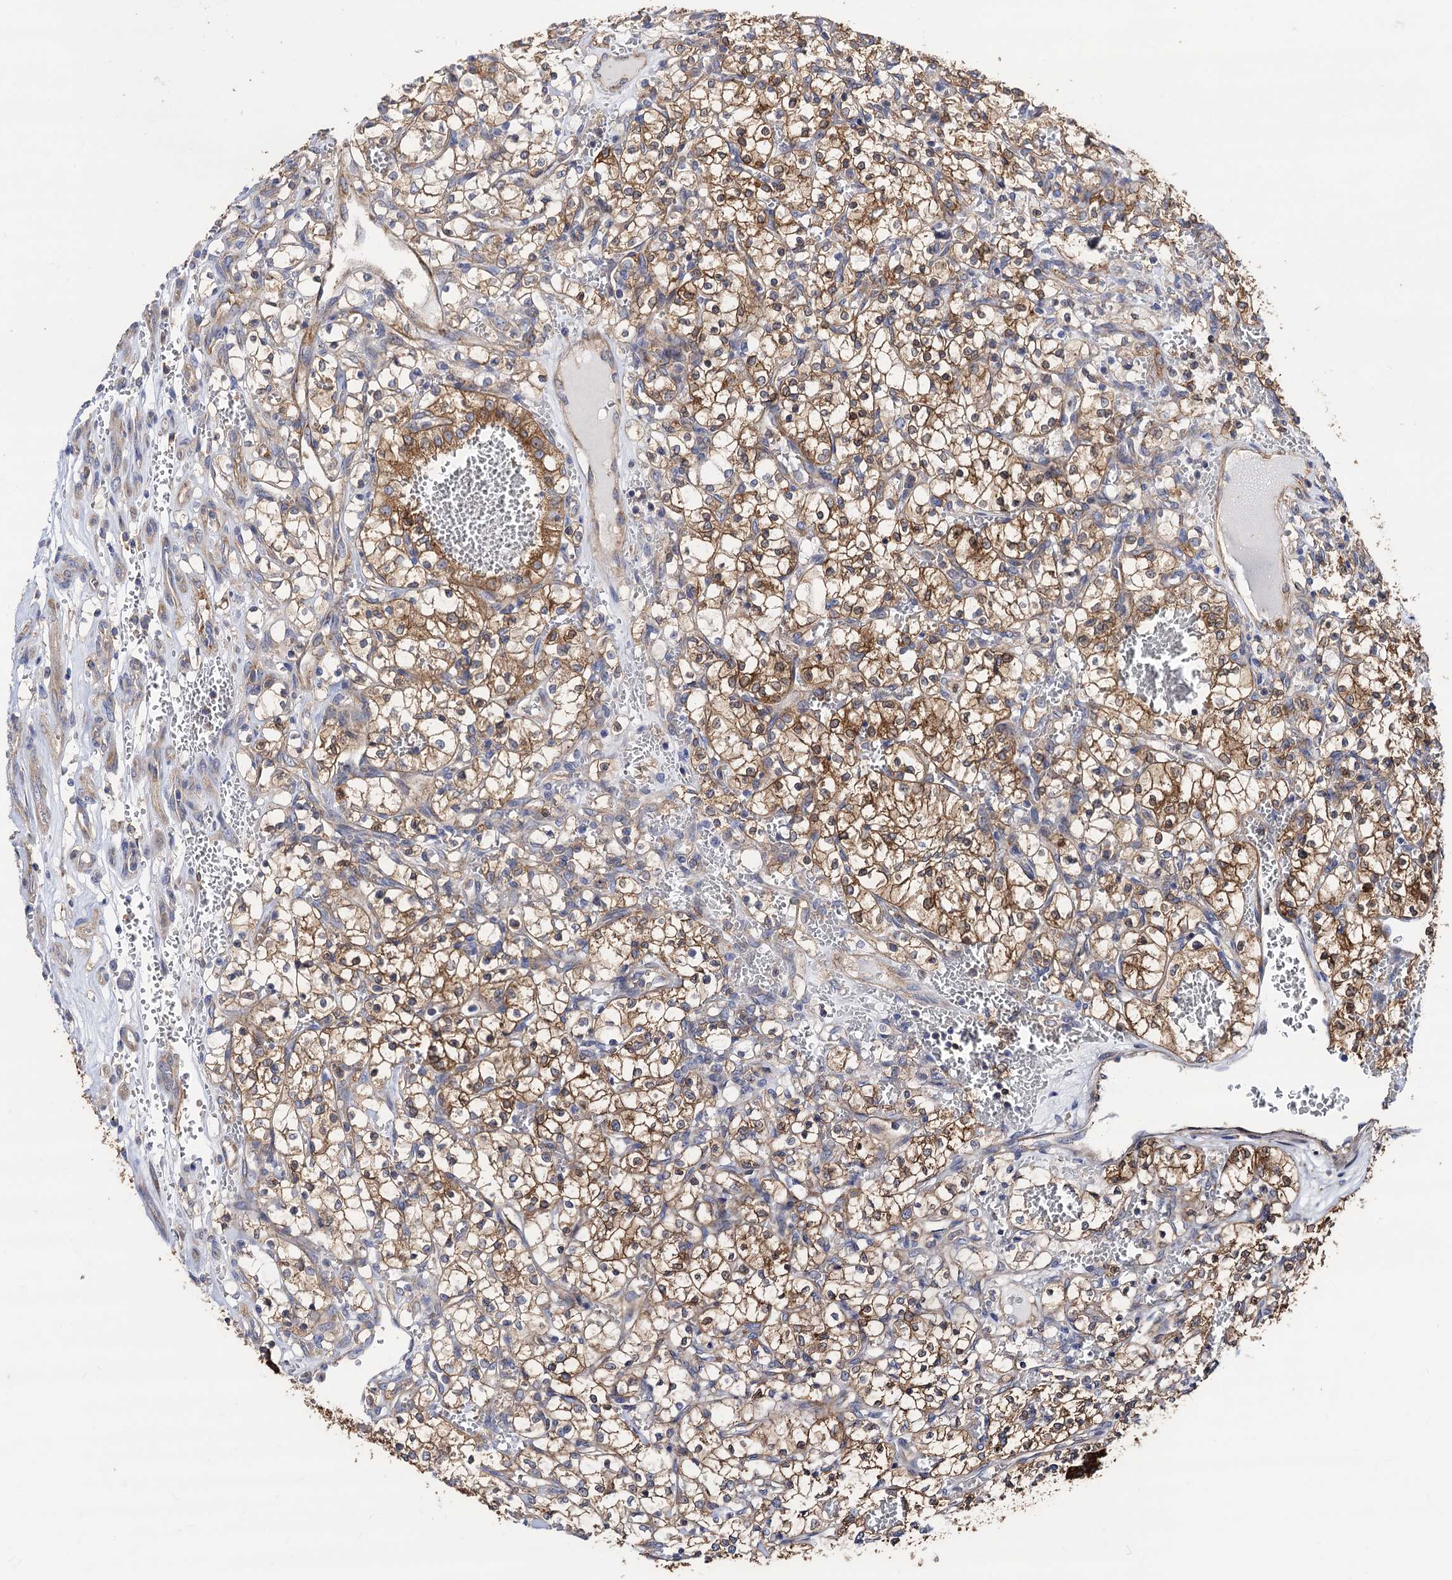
{"staining": {"intensity": "moderate", "quantity": "25%-75%", "location": "cytoplasmic/membranous"}, "tissue": "renal cancer", "cell_type": "Tumor cells", "image_type": "cancer", "snomed": [{"axis": "morphology", "description": "Adenocarcinoma, NOS"}, {"axis": "topography", "description": "Kidney"}], "caption": "Protein expression analysis of renal adenocarcinoma shows moderate cytoplasmic/membranous positivity in about 25%-75% of tumor cells.", "gene": "DYDC1", "patient": {"sex": "female", "age": 69}}